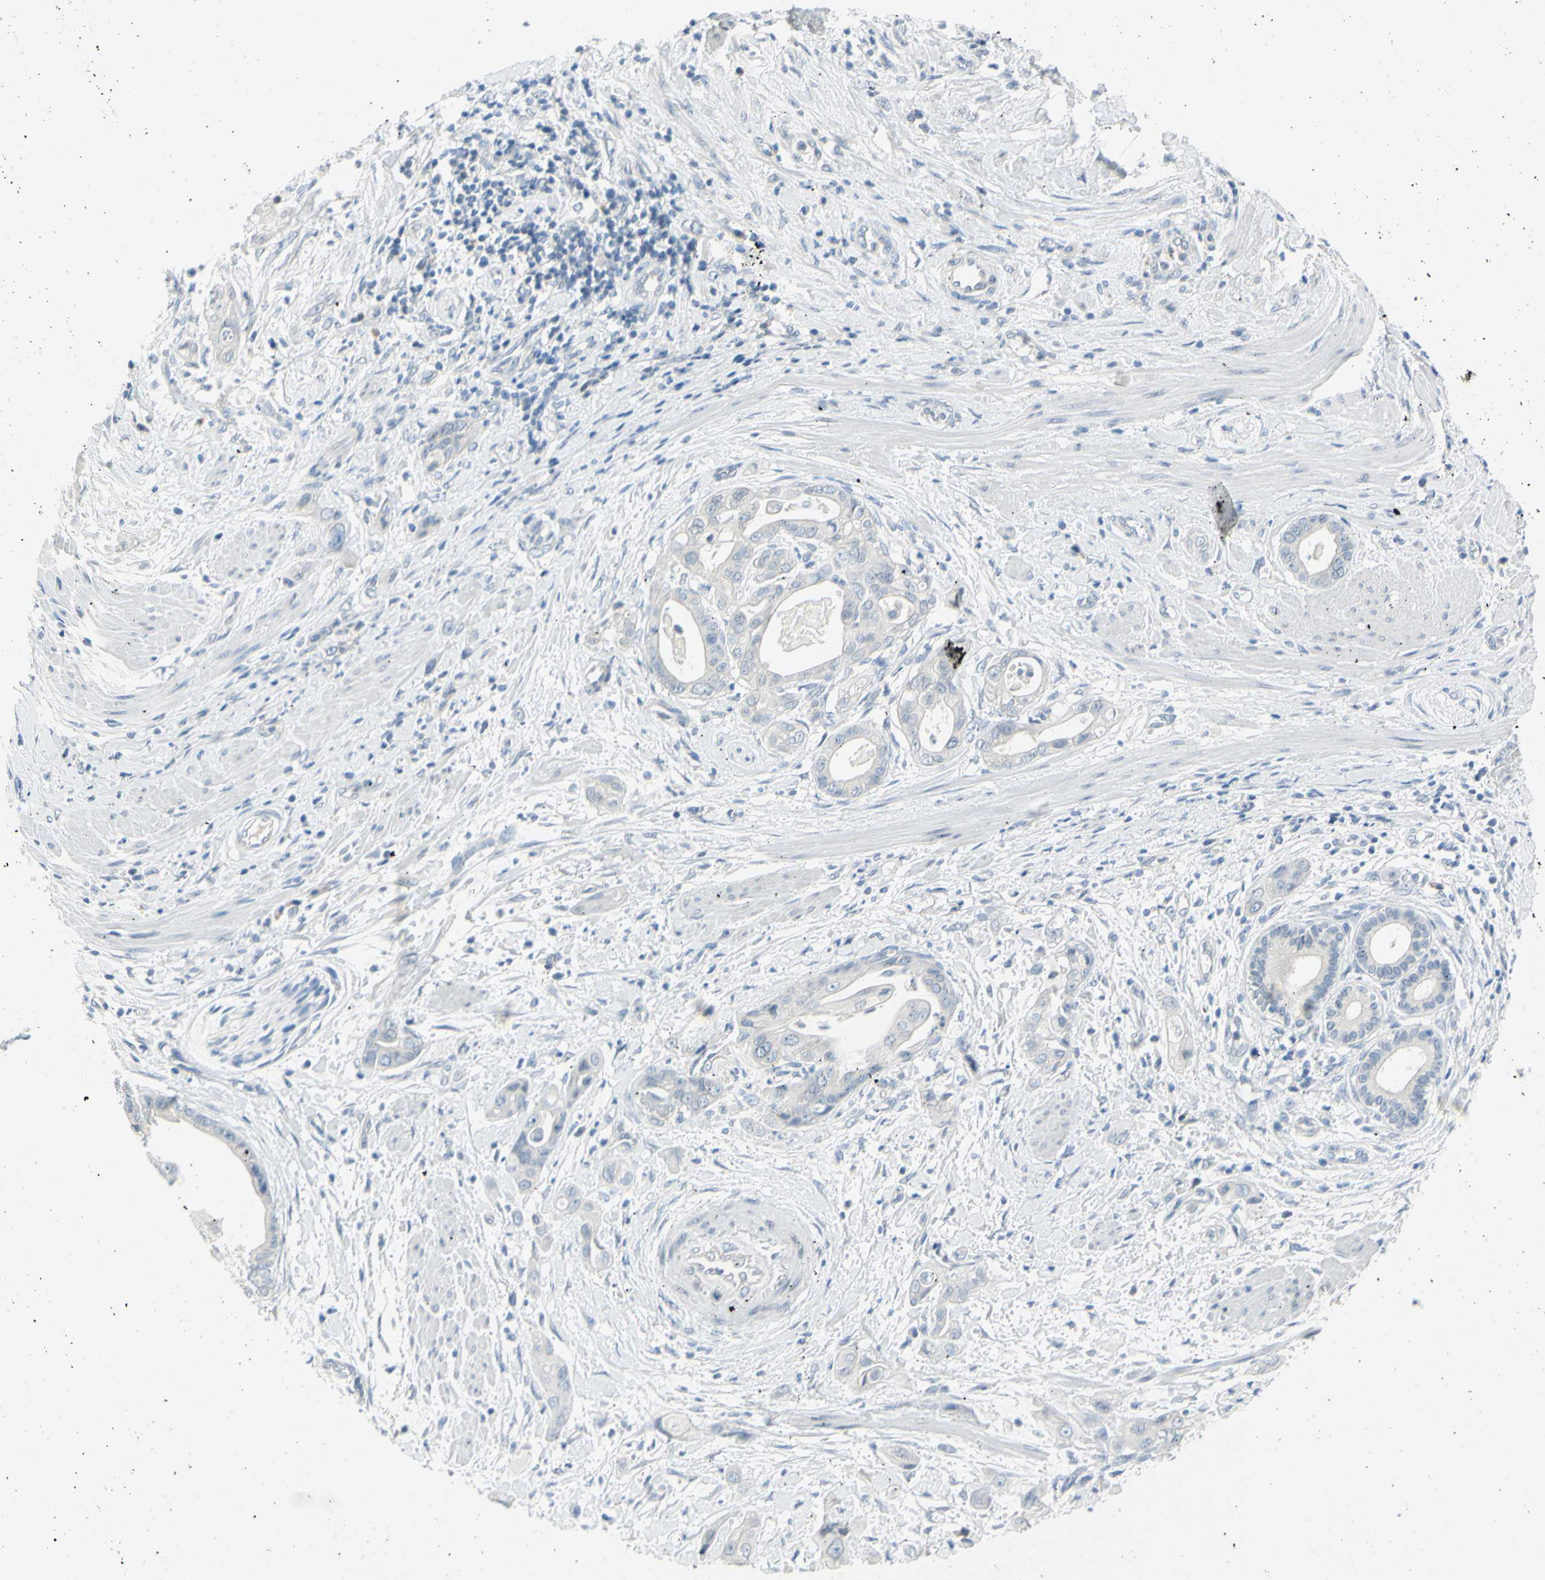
{"staining": {"intensity": "negative", "quantity": "none", "location": "none"}, "tissue": "pancreatic cancer", "cell_type": "Tumor cells", "image_type": "cancer", "snomed": [{"axis": "morphology", "description": "Adenocarcinoma, NOS"}, {"axis": "topography", "description": "Pancreas"}], "caption": "Immunohistochemistry micrograph of neoplastic tissue: human pancreatic cancer stained with DAB (3,3'-diaminobenzidine) exhibits no significant protein expression in tumor cells.", "gene": "DCT", "patient": {"sex": "female", "age": 75}}